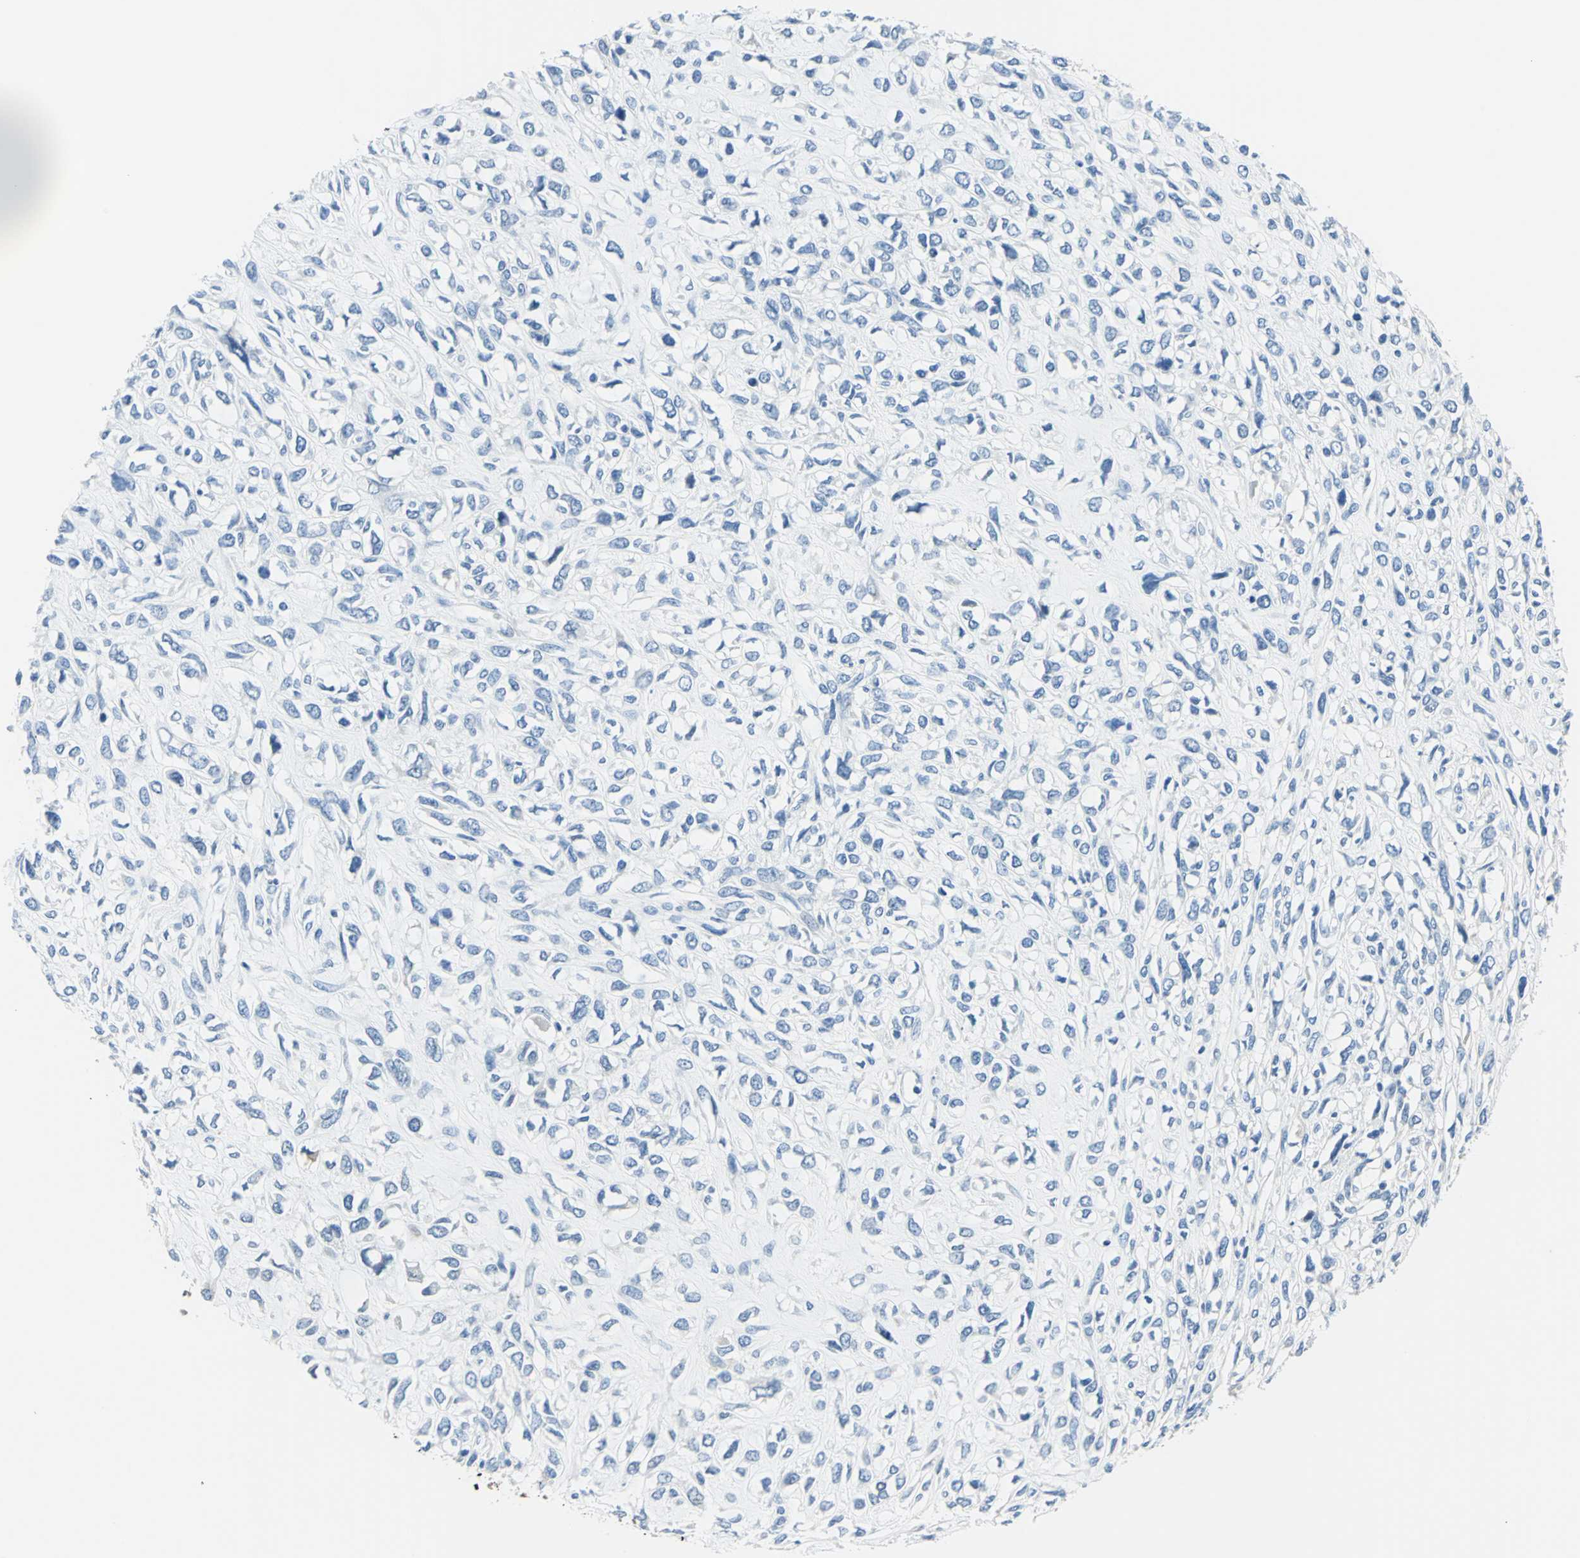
{"staining": {"intensity": "negative", "quantity": "none", "location": "none"}, "tissue": "head and neck cancer", "cell_type": "Tumor cells", "image_type": "cancer", "snomed": [{"axis": "morphology", "description": "Necrosis, NOS"}, {"axis": "morphology", "description": "Neoplasm, malignant, NOS"}, {"axis": "topography", "description": "Salivary gland"}, {"axis": "topography", "description": "Head-Neck"}], "caption": "Immunohistochemistry (IHC) image of neoplastic tissue: head and neck malignant neoplasm stained with DAB (3,3'-diaminobenzidine) shows no significant protein expression in tumor cells. (Brightfield microscopy of DAB immunohistochemistry at high magnification).", "gene": "AKAP12", "patient": {"sex": "male", "age": 43}}